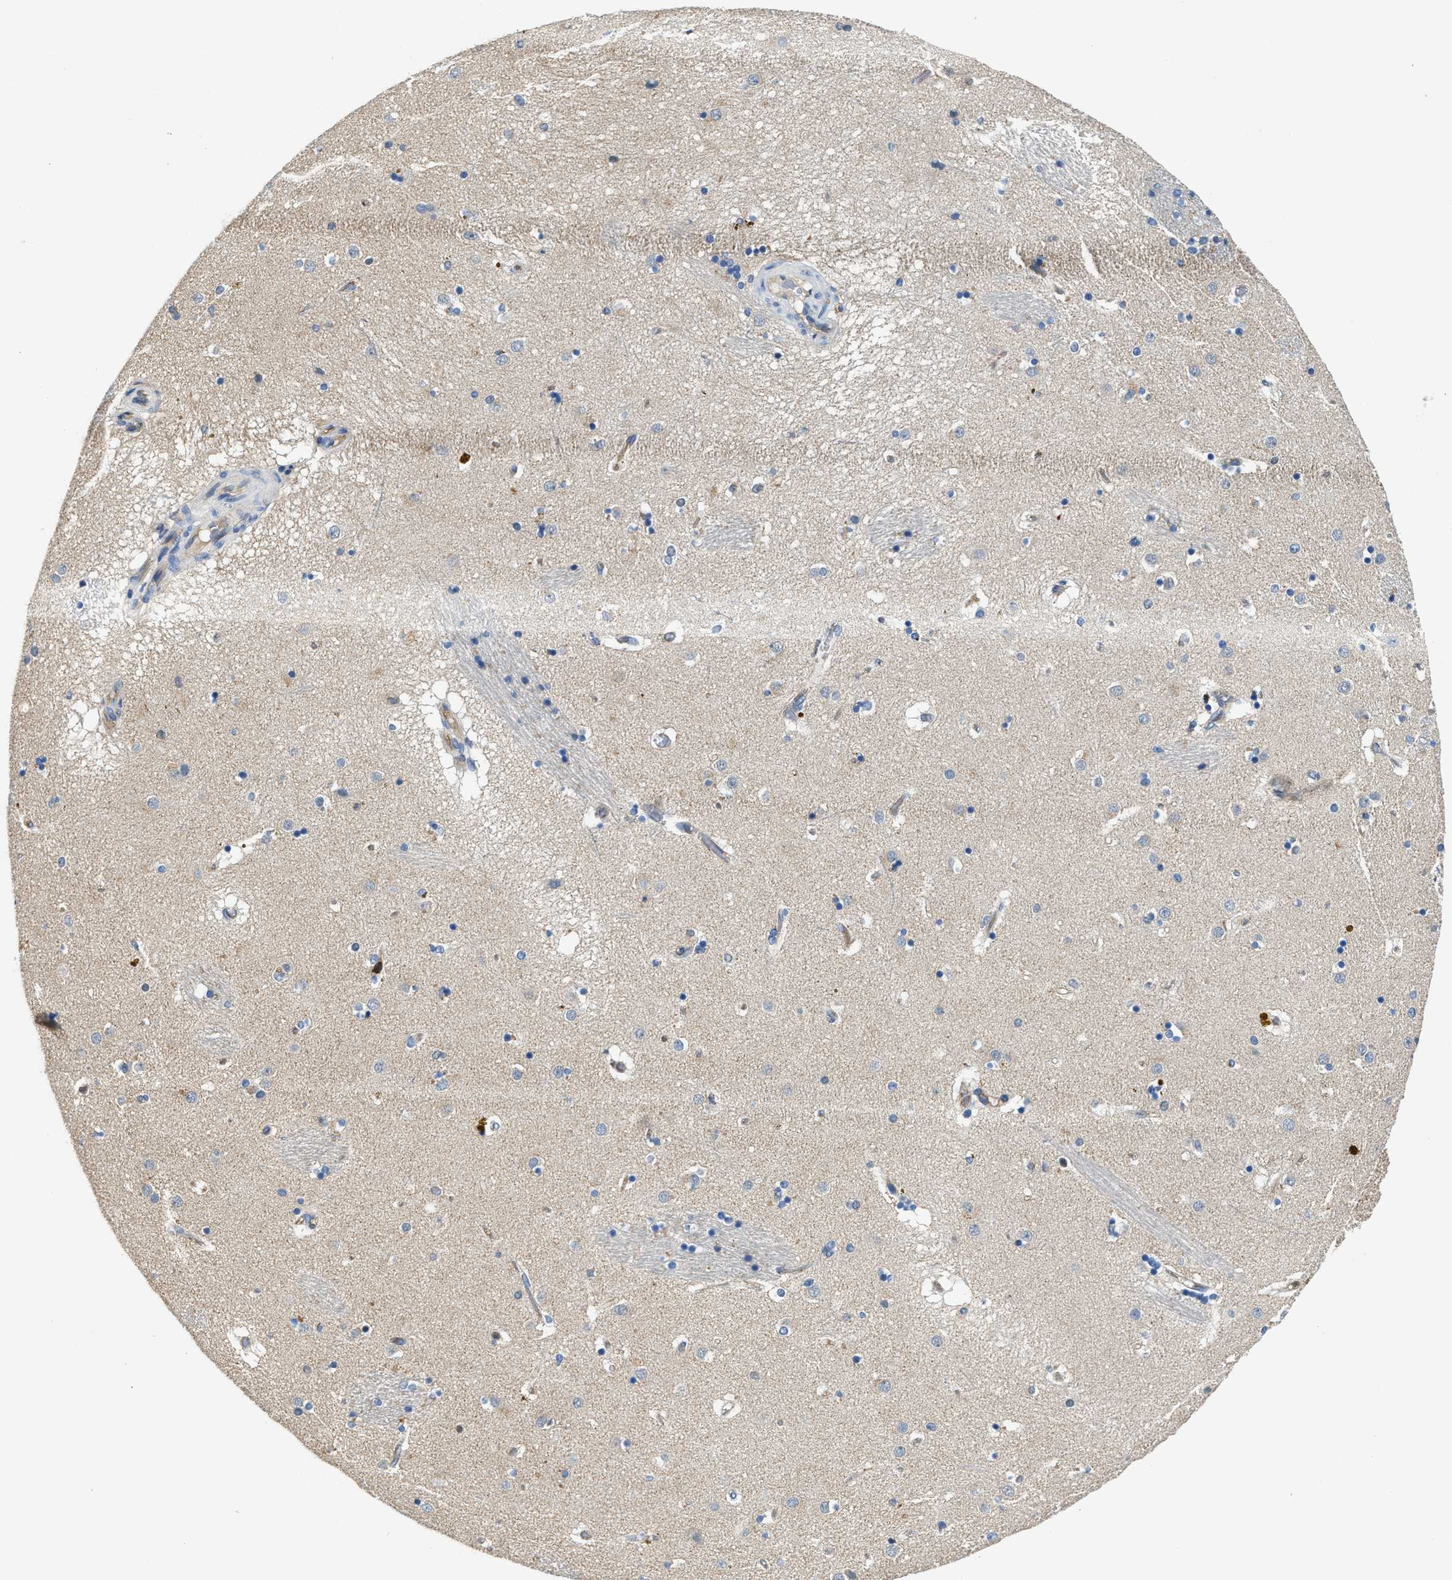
{"staining": {"intensity": "negative", "quantity": "none", "location": "none"}, "tissue": "caudate", "cell_type": "Glial cells", "image_type": "normal", "snomed": [{"axis": "morphology", "description": "Normal tissue, NOS"}, {"axis": "topography", "description": "Lateral ventricle wall"}], "caption": "An image of human caudate is negative for staining in glial cells. (DAB immunohistochemistry with hematoxylin counter stain).", "gene": "MYO1G", "patient": {"sex": "male", "age": 70}}